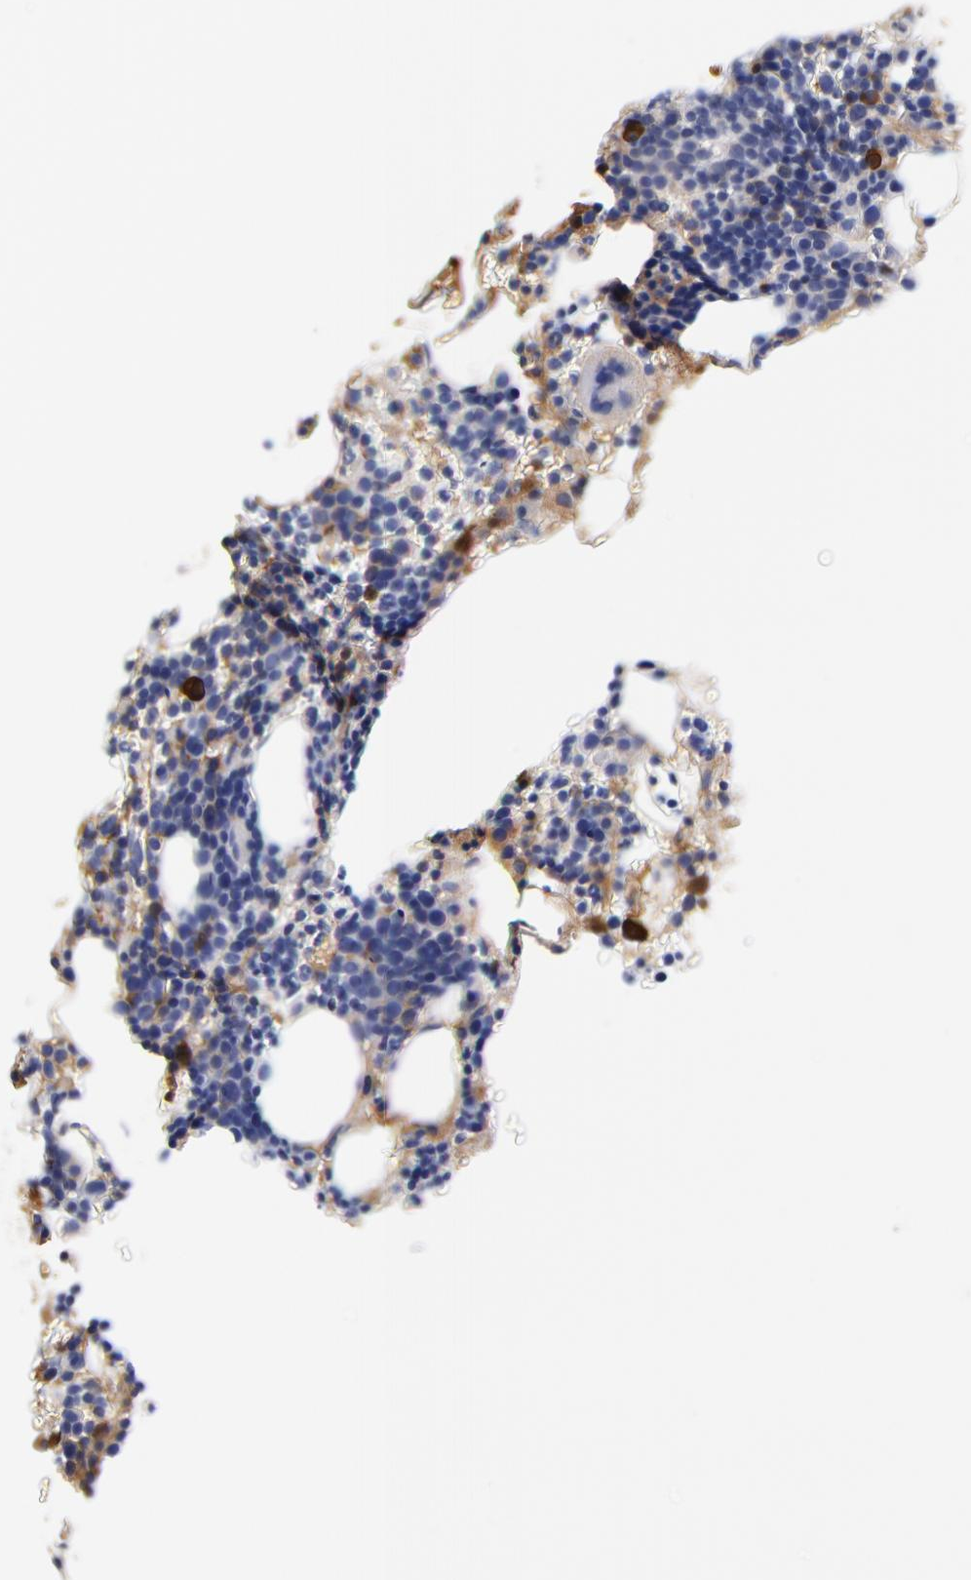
{"staining": {"intensity": "strong", "quantity": "<25%", "location": "cytoplasmic/membranous"}, "tissue": "bone marrow", "cell_type": "Hematopoietic cells", "image_type": "normal", "snomed": [{"axis": "morphology", "description": "Normal tissue, NOS"}, {"axis": "topography", "description": "Bone marrow"}], "caption": "An image showing strong cytoplasmic/membranous staining in about <25% of hematopoietic cells in benign bone marrow, as visualized by brown immunohistochemical staining.", "gene": "IGLV3", "patient": {"sex": "male", "age": 86}}